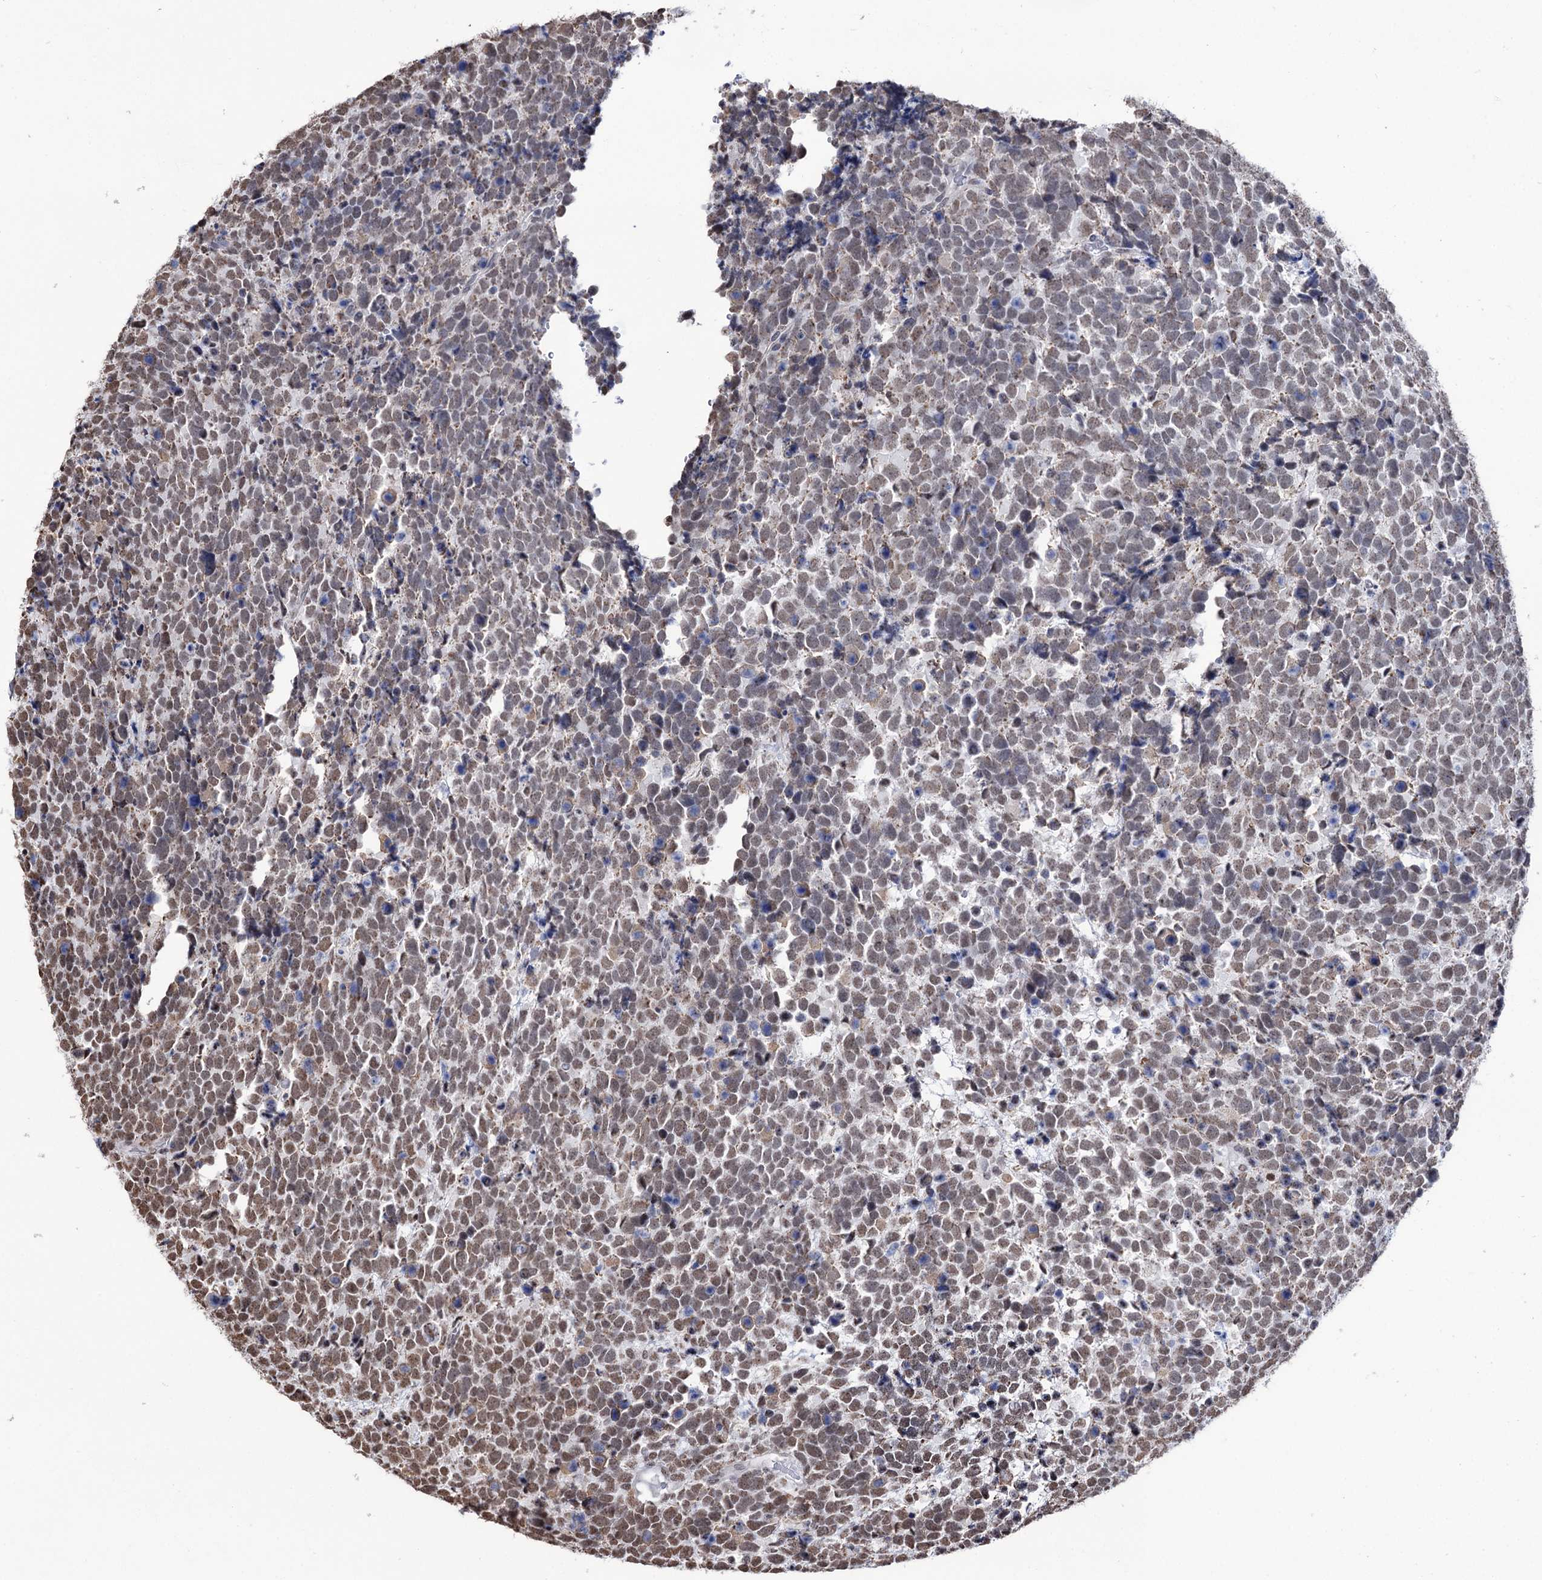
{"staining": {"intensity": "moderate", "quantity": "25%-75%", "location": "cytoplasmic/membranous,nuclear"}, "tissue": "urothelial cancer", "cell_type": "Tumor cells", "image_type": "cancer", "snomed": [{"axis": "morphology", "description": "Urothelial carcinoma, High grade"}, {"axis": "topography", "description": "Urinary bladder"}], "caption": "High-magnification brightfield microscopy of high-grade urothelial carcinoma stained with DAB (brown) and counterstained with hematoxylin (blue). tumor cells exhibit moderate cytoplasmic/membranous and nuclear expression is appreciated in about25%-75% of cells.", "gene": "ABHD10", "patient": {"sex": "female", "age": 82}}